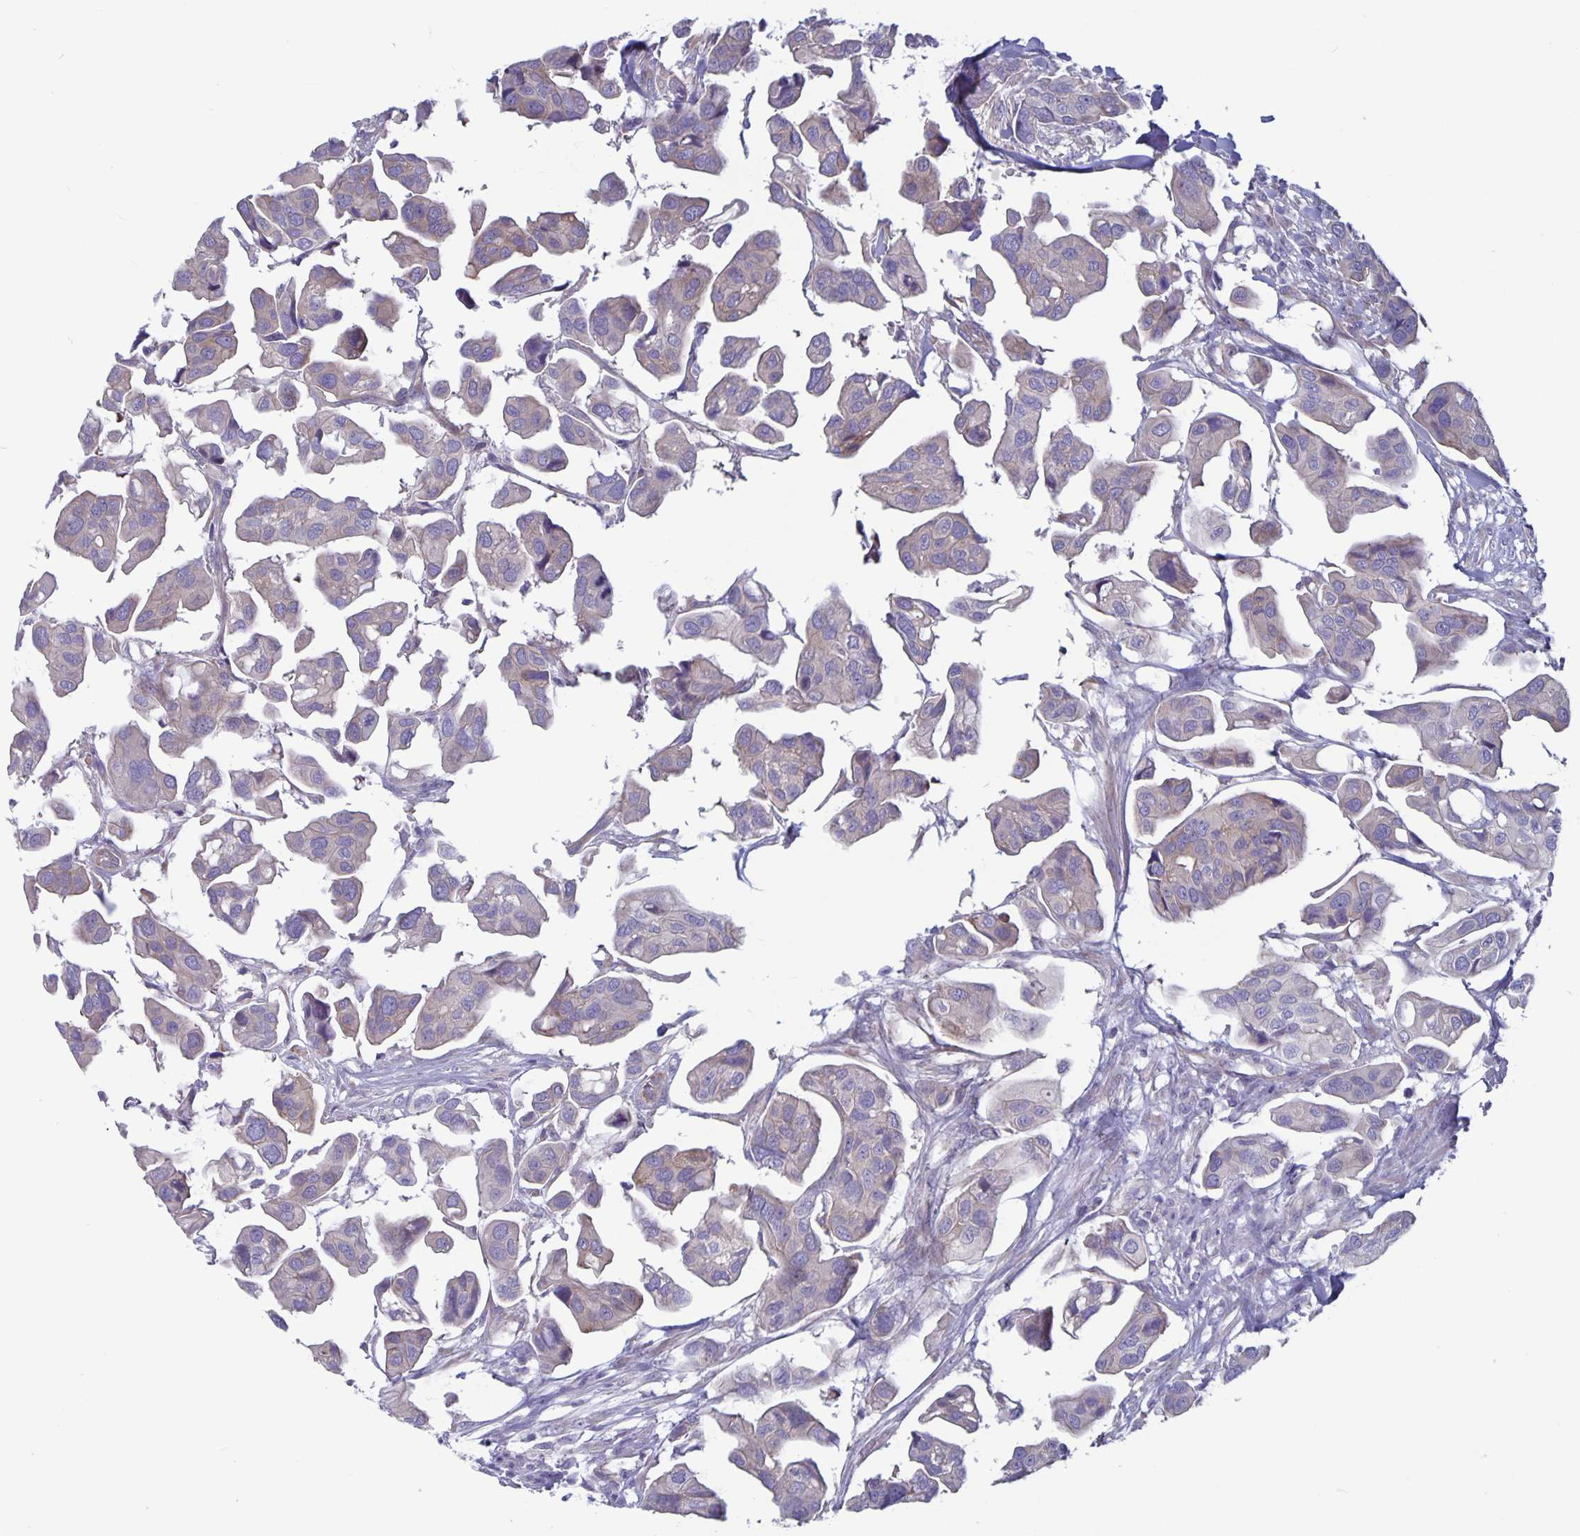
{"staining": {"intensity": "negative", "quantity": "none", "location": "none"}, "tissue": "renal cancer", "cell_type": "Tumor cells", "image_type": "cancer", "snomed": [{"axis": "morphology", "description": "Adenocarcinoma, NOS"}, {"axis": "topography", "description": "Urinary bladder"}], "caption": "Tumor cells are negative for protein expression in human renal cancer (adenocarcinoma).", "gene": "PLCB3", "patient": {"sex": "male", "age": 61}}